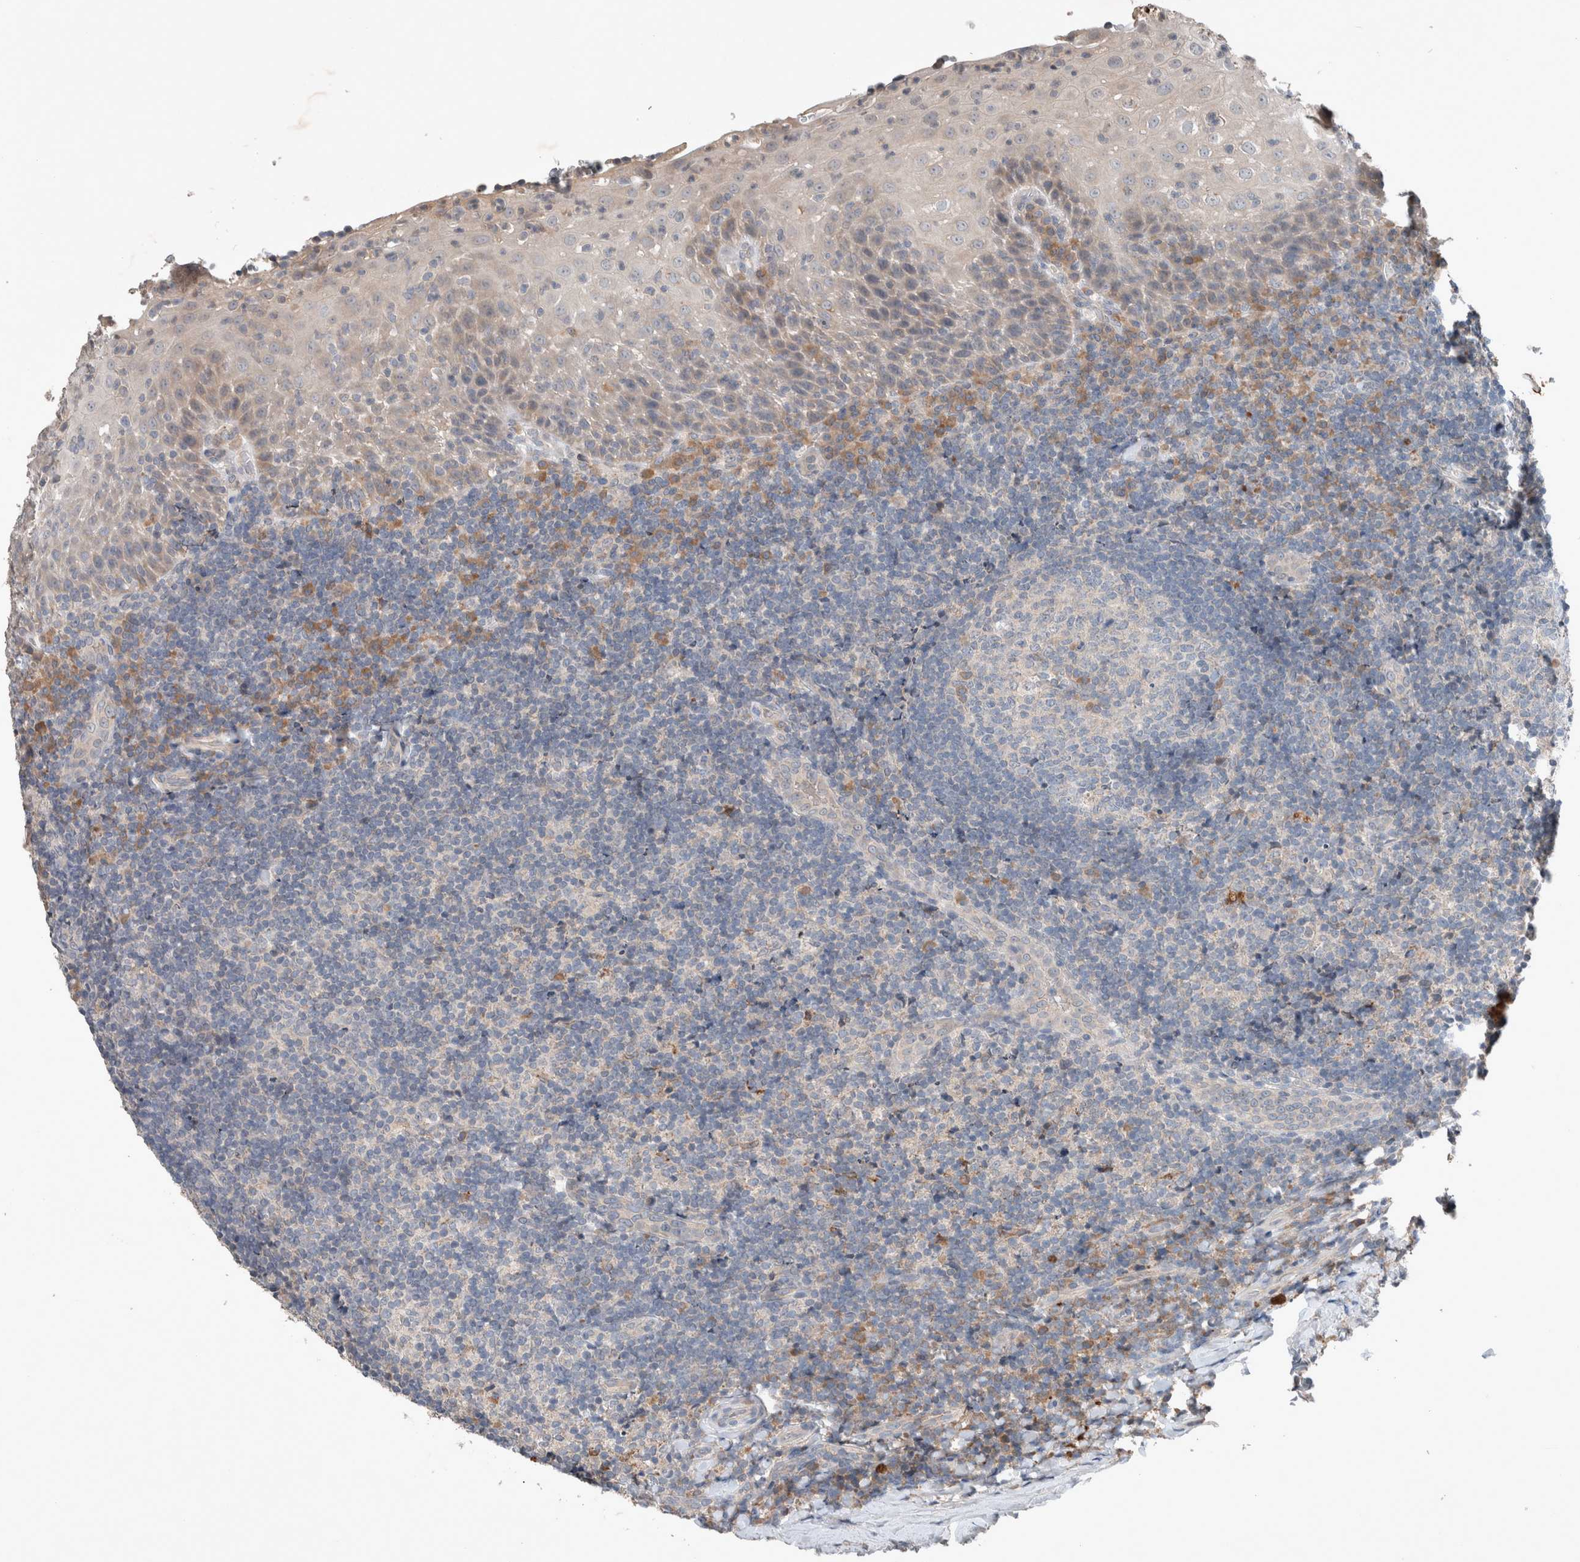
{"staining": {"intensity": "moderate", "quantity": "25%-75%", "location": "cytoplasmic/membranous"}, "tissue": "tonsil", "cell_type": "Germinal center cells", "image_type": "normal", "snomed": [{"axis": "morphology", "description": "Normal tissue, NOS"}, {"axis": "topography", "description": "Tonsil"}], "caption": "Tonsil stained with a brown dye displays moderate cytoplasmic/membranous positive positivity in approximately 25%-75% of germinal center cells.", "gene": "UGCG", "patient": {"sex": "male", "age": 37}}